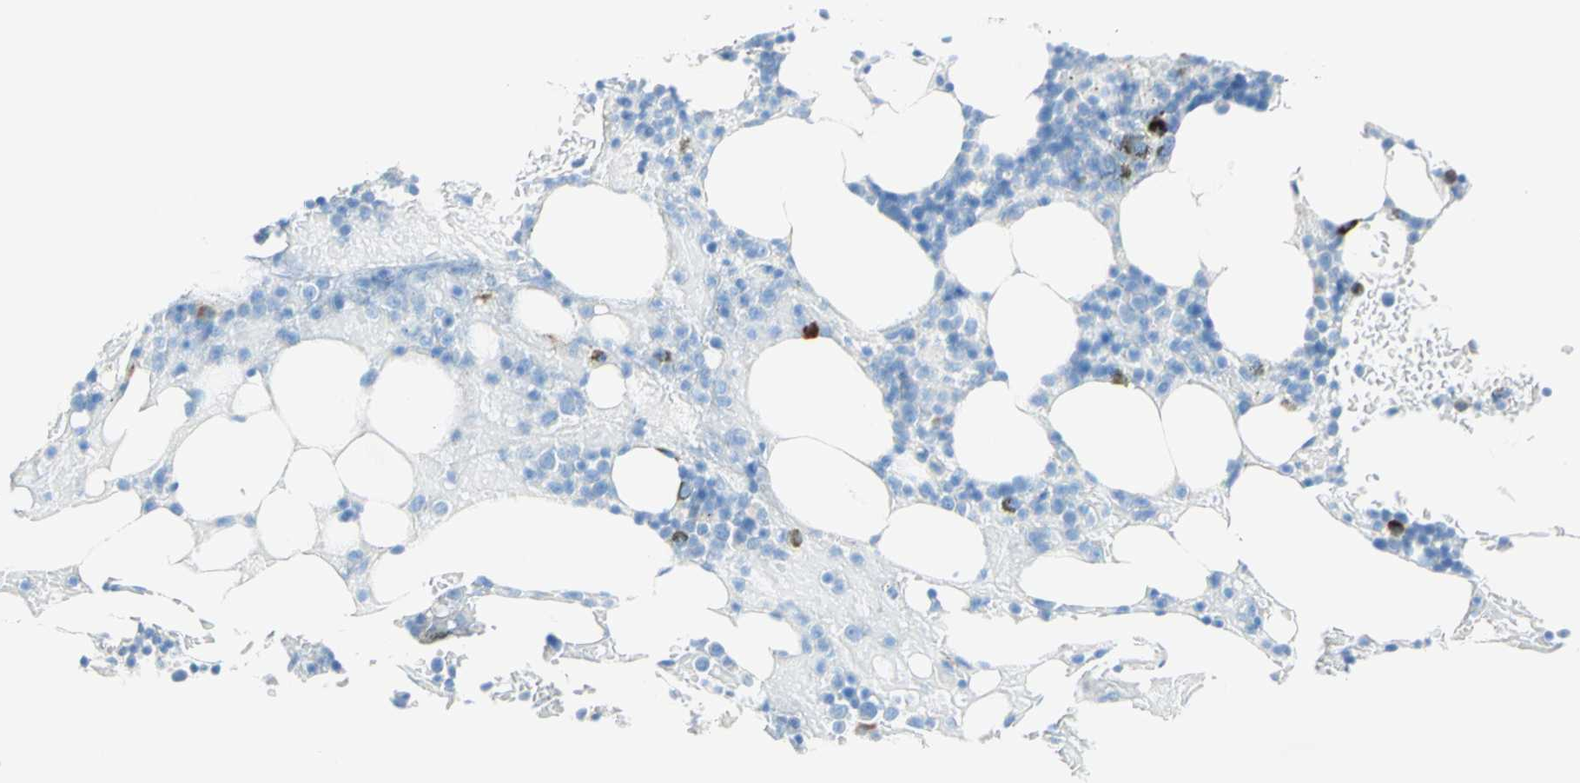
{"staining": {"intensity": "moderate", "quantity": "<25%", "location": "cytoplasmic/membranous"}, "tissue": "bone marrow", "cell_type": "Hematopoietic cells", "image_type": "normal", "snomed": [{"axis": "morphology", "description": "Normal tissue, NOS"}, {"axis": "topography", "description": "Bone marrow"}], "caption": "Immunohistochemical staining of normal bone marrow shows low levels of moderate cytoplasmic/membranous staining in approximately <25% of hematopoietic cells. (DAB IHC, brown staining for protein, blue staining for nuclei).", "gene": "IL6ST", "patient": {"sex": "female", "age": 73}}